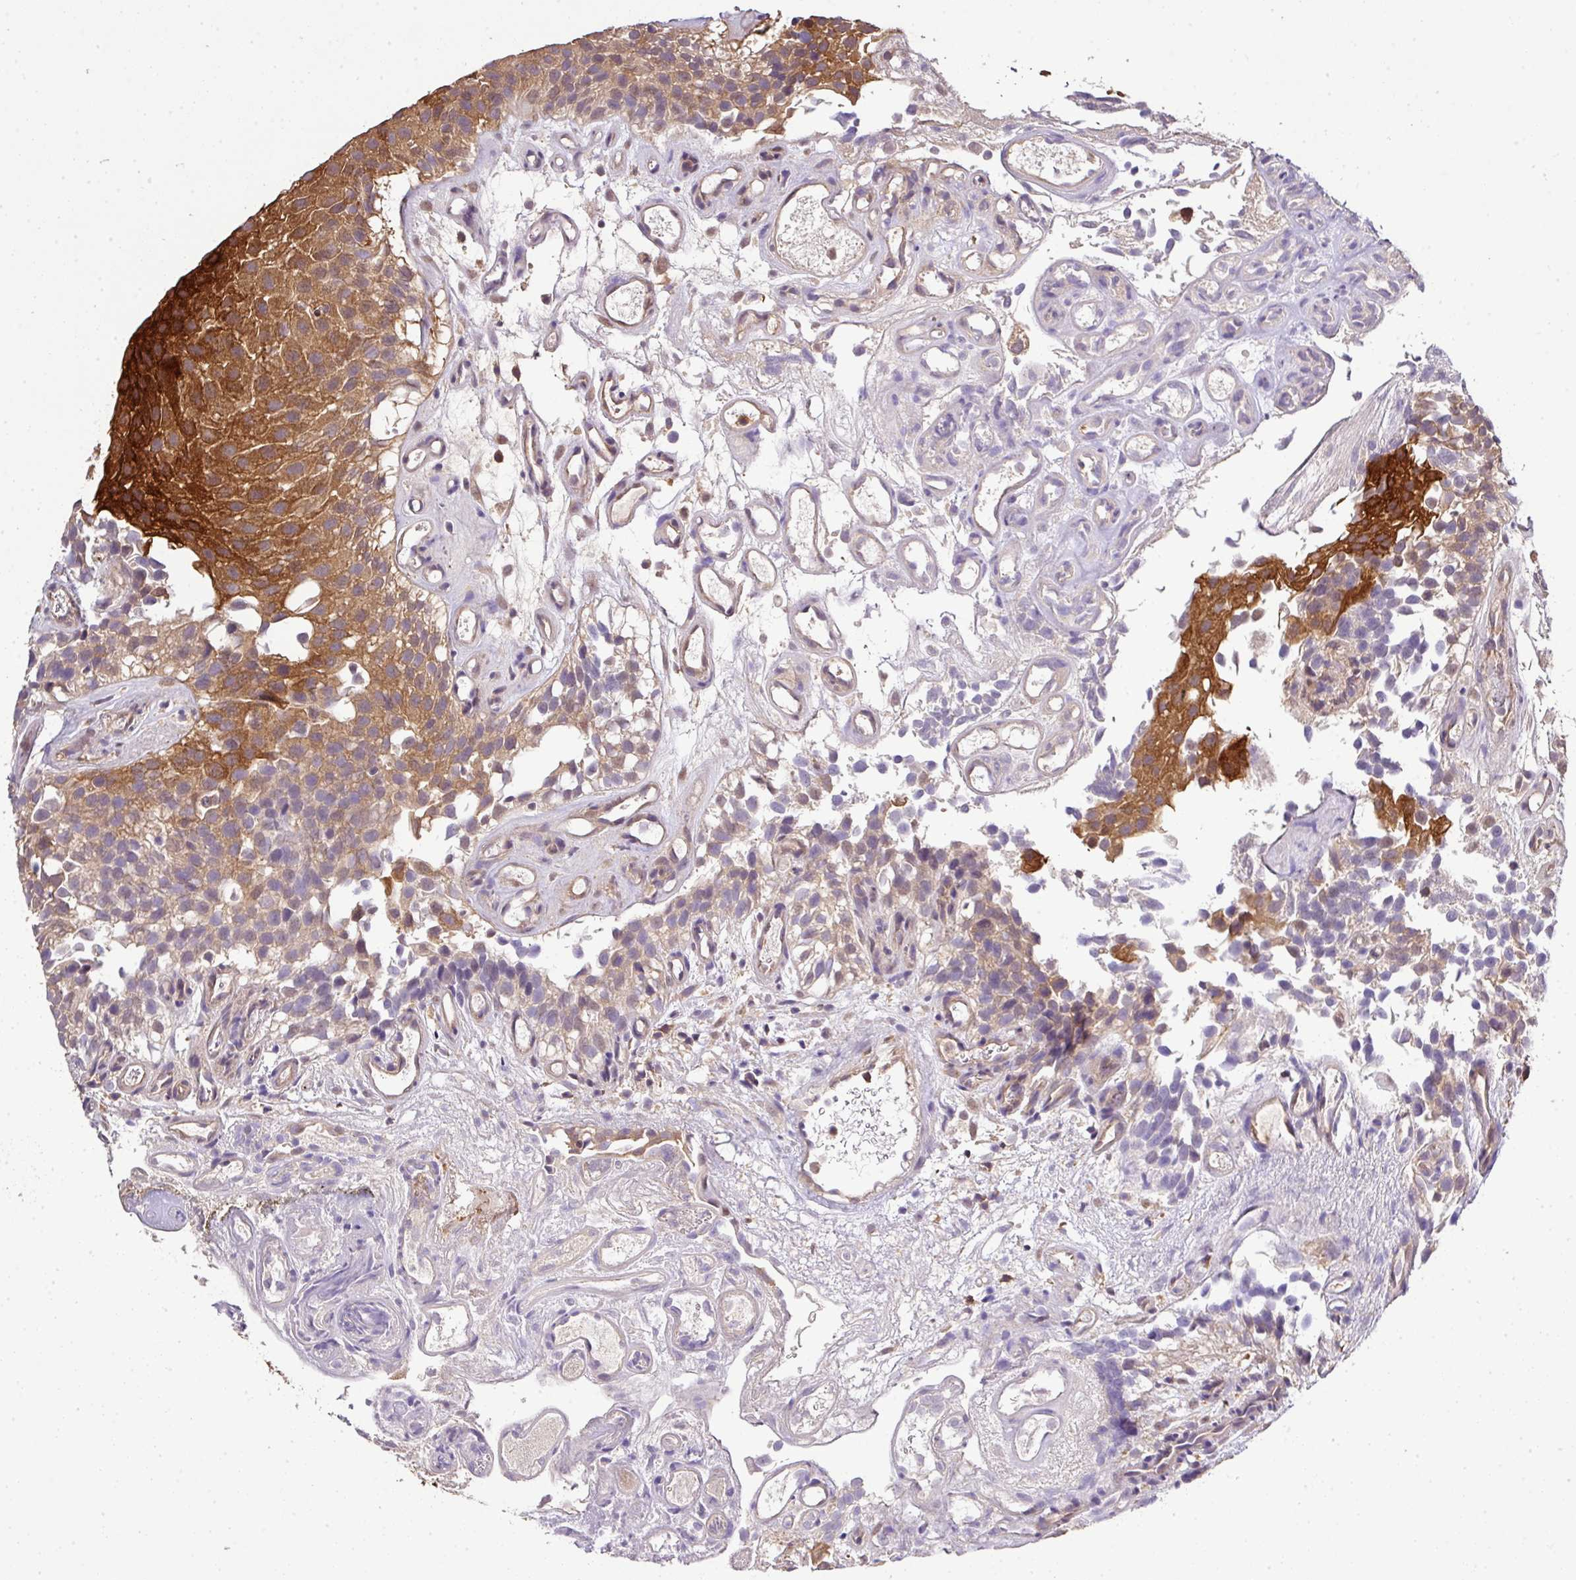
{"staining": {"intensity": "moderate", "quantity": ">75%", "location": "cytoplasmic/membranous"}, "tissue": "urothelial cancer", "cell_type": "Tumor cells", "image_type": "cancer", "snomed": [{"axis": "morphology", "description": "Urothelial carcinoma, NOS"}, {"axis": "topography", "description": "Urinary bladder"}], "caption": "Urothelial cancer stained for a protein exhibits moderate cytoplasmic/membranous positivity in tumor cells.", "gene": "TMEM107", "patient": {"sex": "male", "age": 87}}